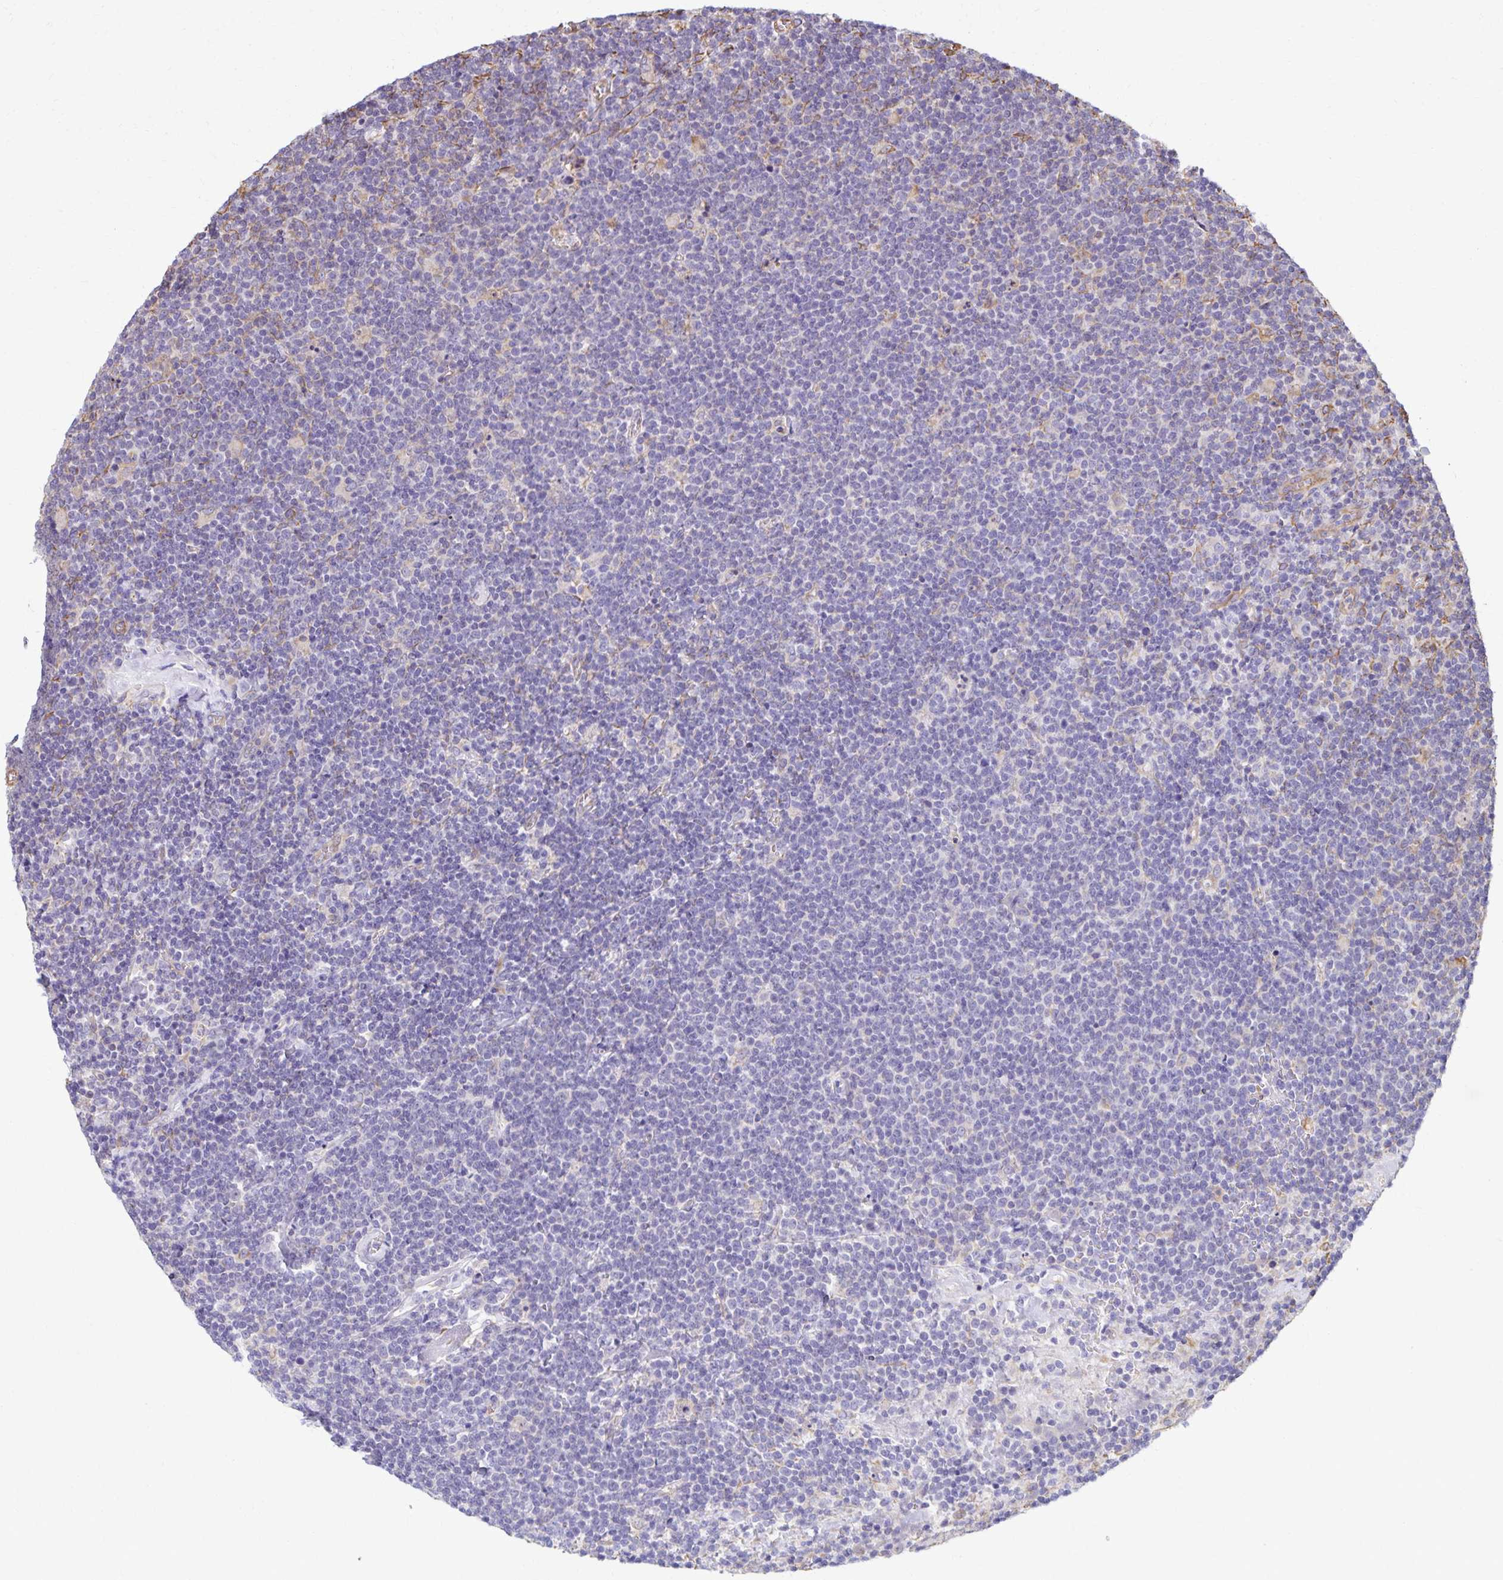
{"staining": {"intensity": "negative", "quantity": "none", "location": "none"}, "tissue": "lymphoma", "cell_type": "Tumor cells", "image_type": "cancer", "snomed": [{"axis": "morphology", "description": "Malignant lymphoma, non-Hodgkin's type, High grade"}, {"axis": "topography", "description": "Lymph node"}], "caption": "A high-resolution histopathology image shows IHC staining of malignant lymphoma, non-Hodgkin's type (high-grade), which exhibits no significant staining in tumor cells.", "gene": "TRPV6", "patient": {"sex": "male", "age": 61}}